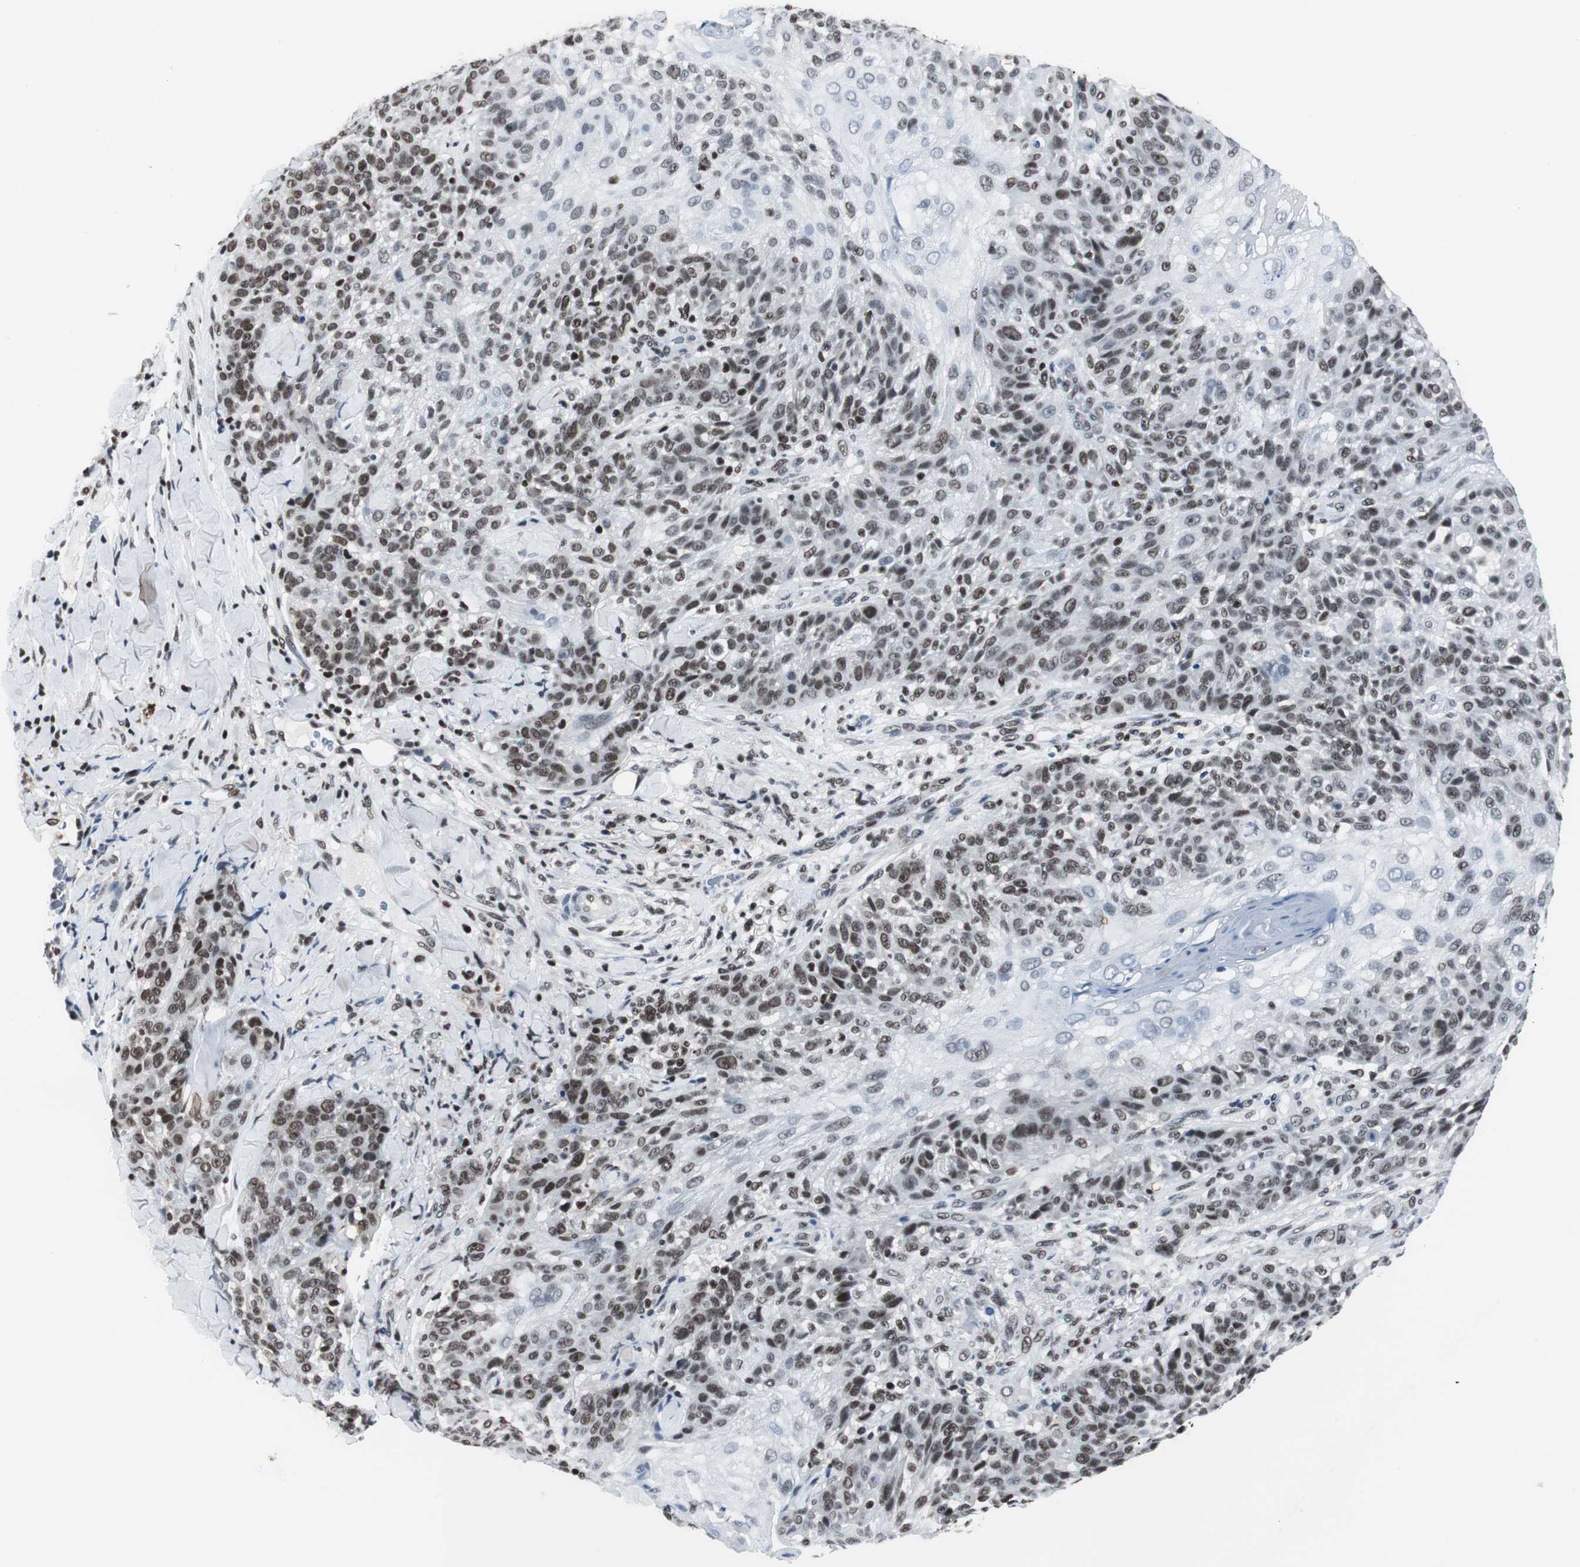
{"staining": {"intensity": "moderate", "quantity": ">75%", "location": "nuclear"}, "tissue": "skin cancer", "cell_type": "Tumor cells", "image_type": "cancer", "snomed": [{"axis": "morphology", "description": "Normal tissue, NOS"}, {"axis": "morphology", "description": "Squamous cell carcinoma, NOS"}, {"axis": "topography", "description": "Skin"}], "caption": "Tumor cells reveal medium levels of moderate nuclear staining in approximately >75% of cells in skin cancer (squamous cell carcinoma).", "gene": "RAD9A", "patient": {"sex": "female", "age": 83}}